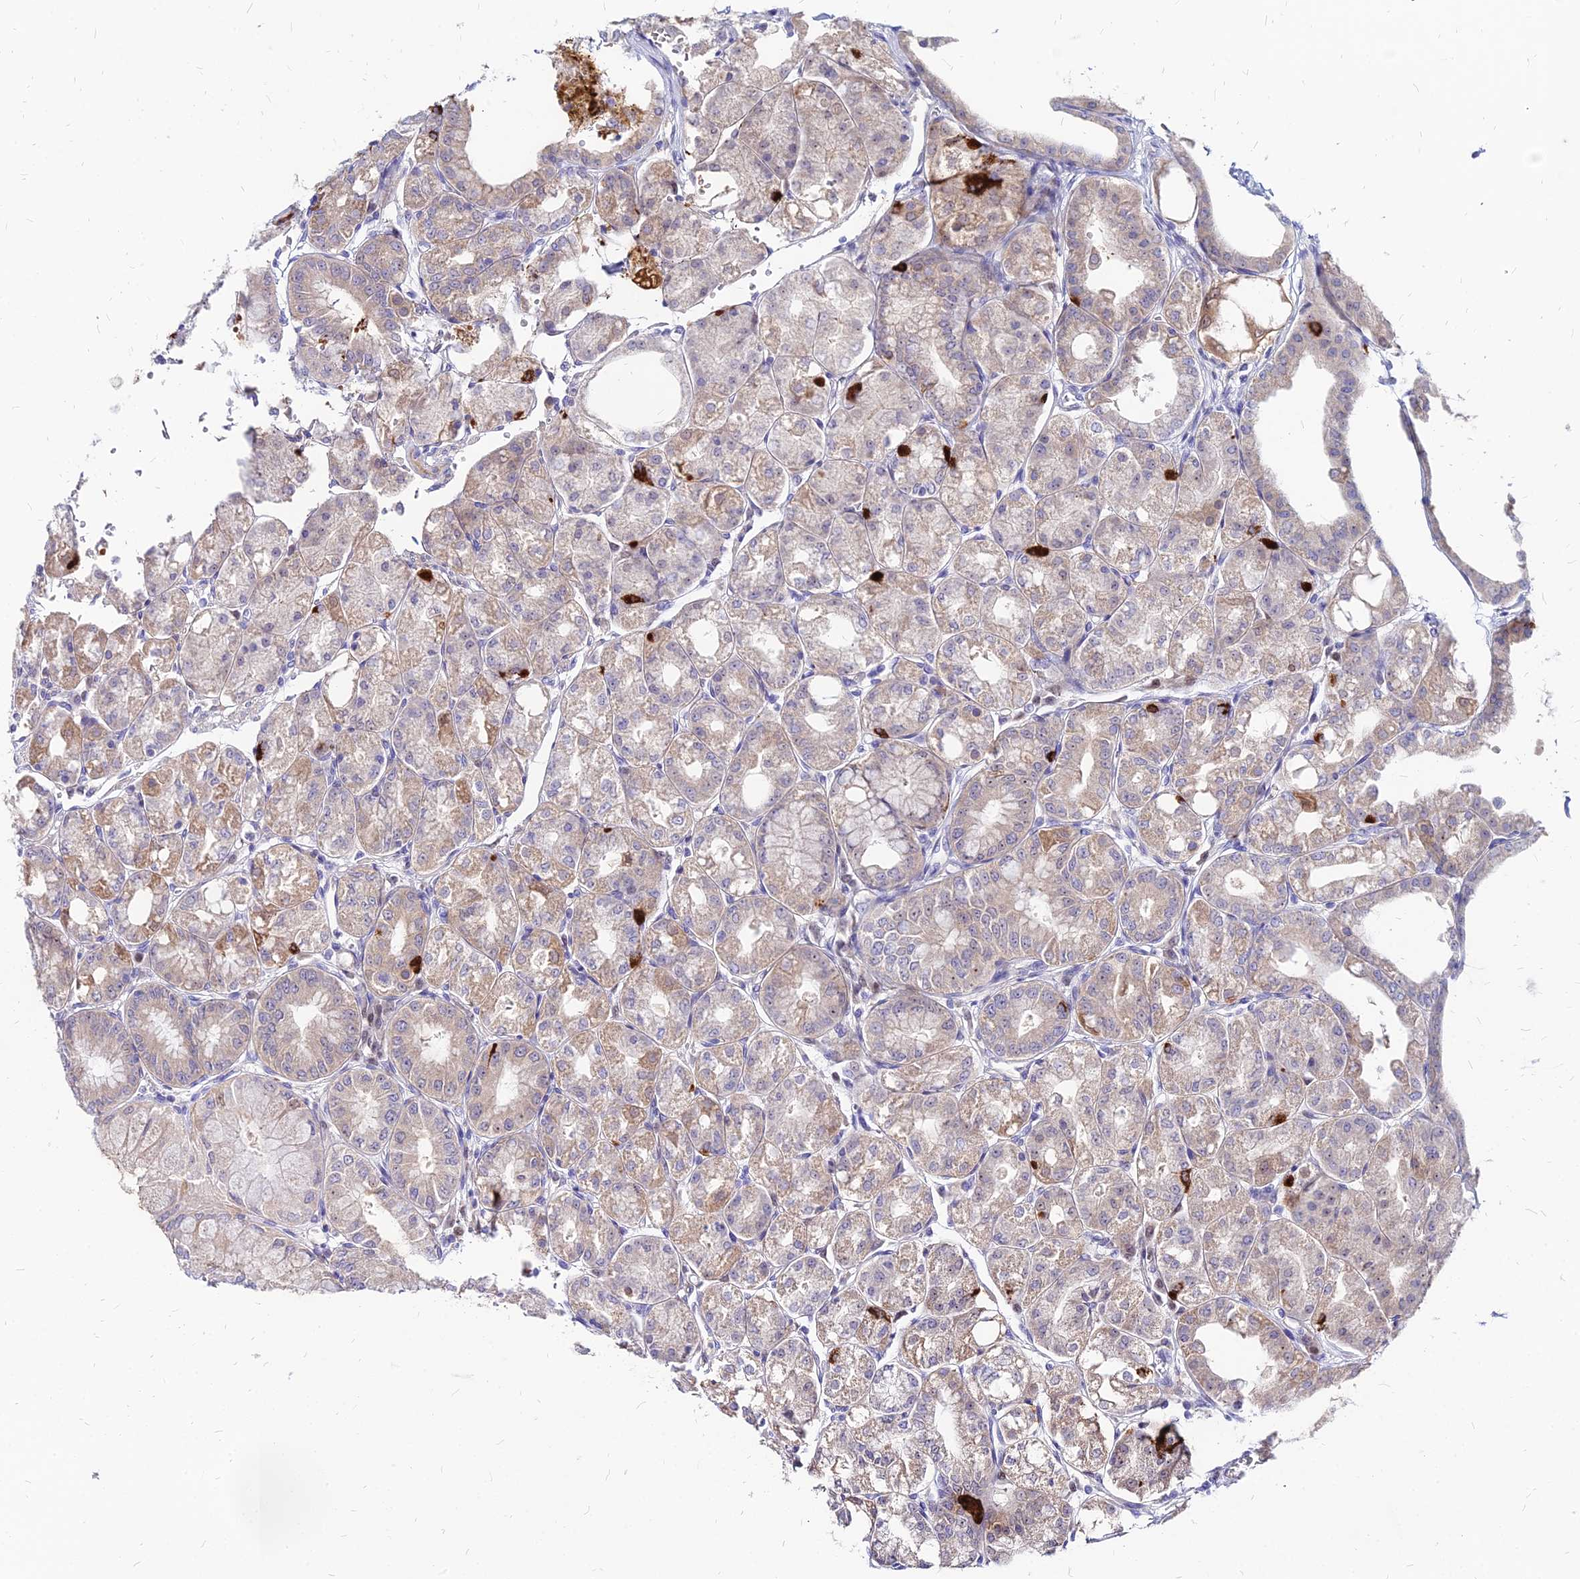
{"staining": {"intensity": "strong", "quantity": "<25%", "location": "cytoplasmic/membranous"}, "tissue": "stomach", "cell_type": "Glandular cells", "image_type": "normal", "snomed": [{"axis": "morphology", "description": "Normal tissue, NOS"}, {"axis": "topography", "description": "Stomach, lower"}], "caption": "Protein staining displays strong cytoplasmic/membranous positivity in about <25% of glandular cells in benign stomach. (Brightfield microscopy of DAB IHC at high magnification).", "gene": "ACSM6", "patient": {"sex": "male", "age": 71}}